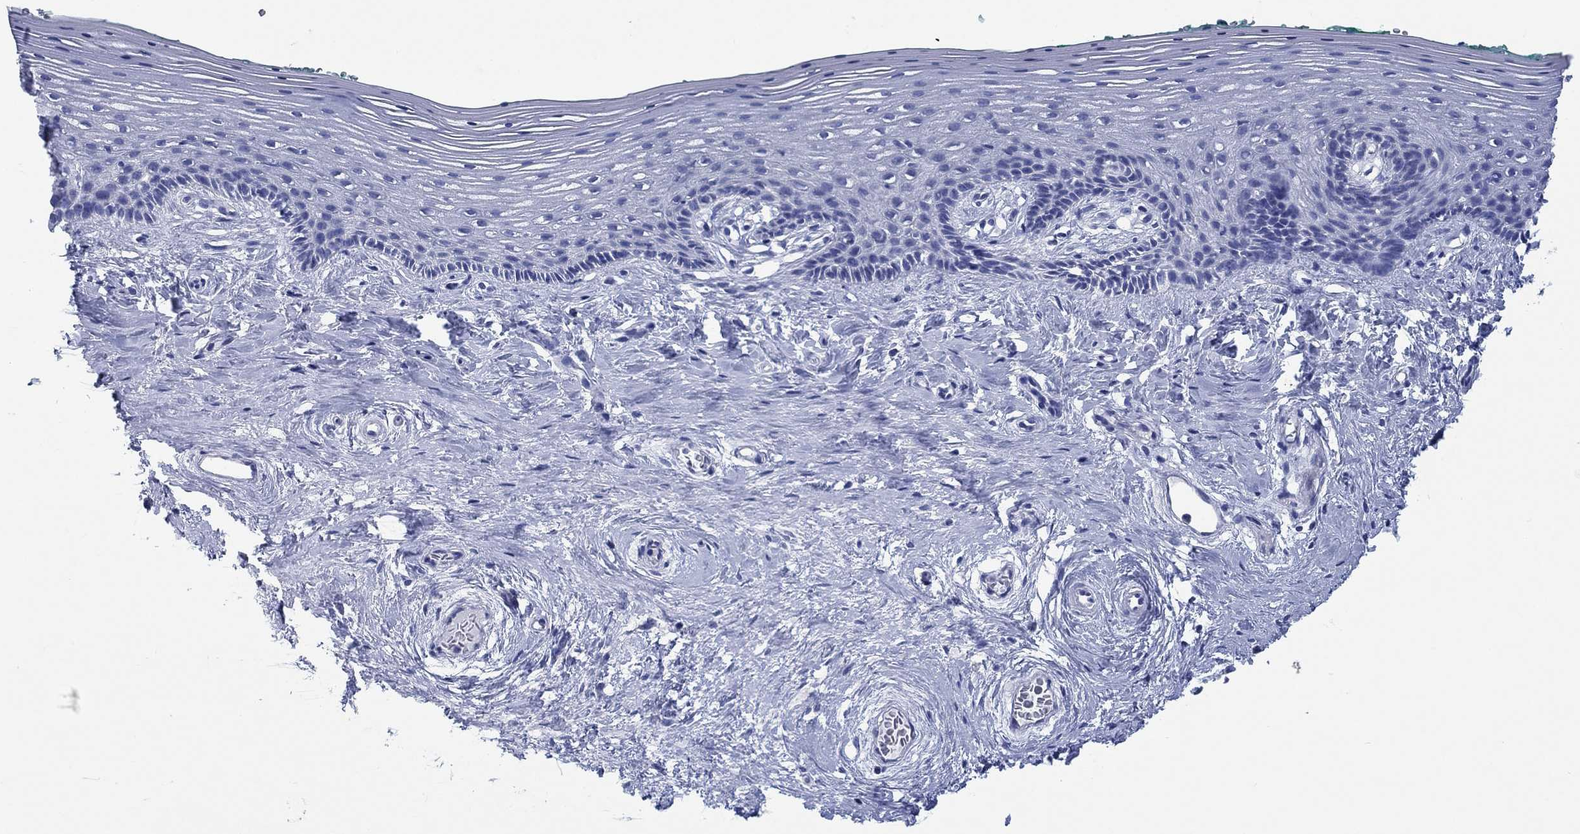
{"staining": {"intensity": "negative", "quantity": "none", "location": "none"}, "tissue": "vagina", "cell_type": "Squamous epithelial cells", "image_type": "normal", "snomed": [{"axis": "morphology", "description": "Normal tissue, NOS"}, {"axis": "topography", "description": "Vagina"}], "caption": "The image reveals no significant expression in squamous epithelial cells of vagina.", "gene": "TOMM20L", "patient": {"sex": "female", "age": 45}}